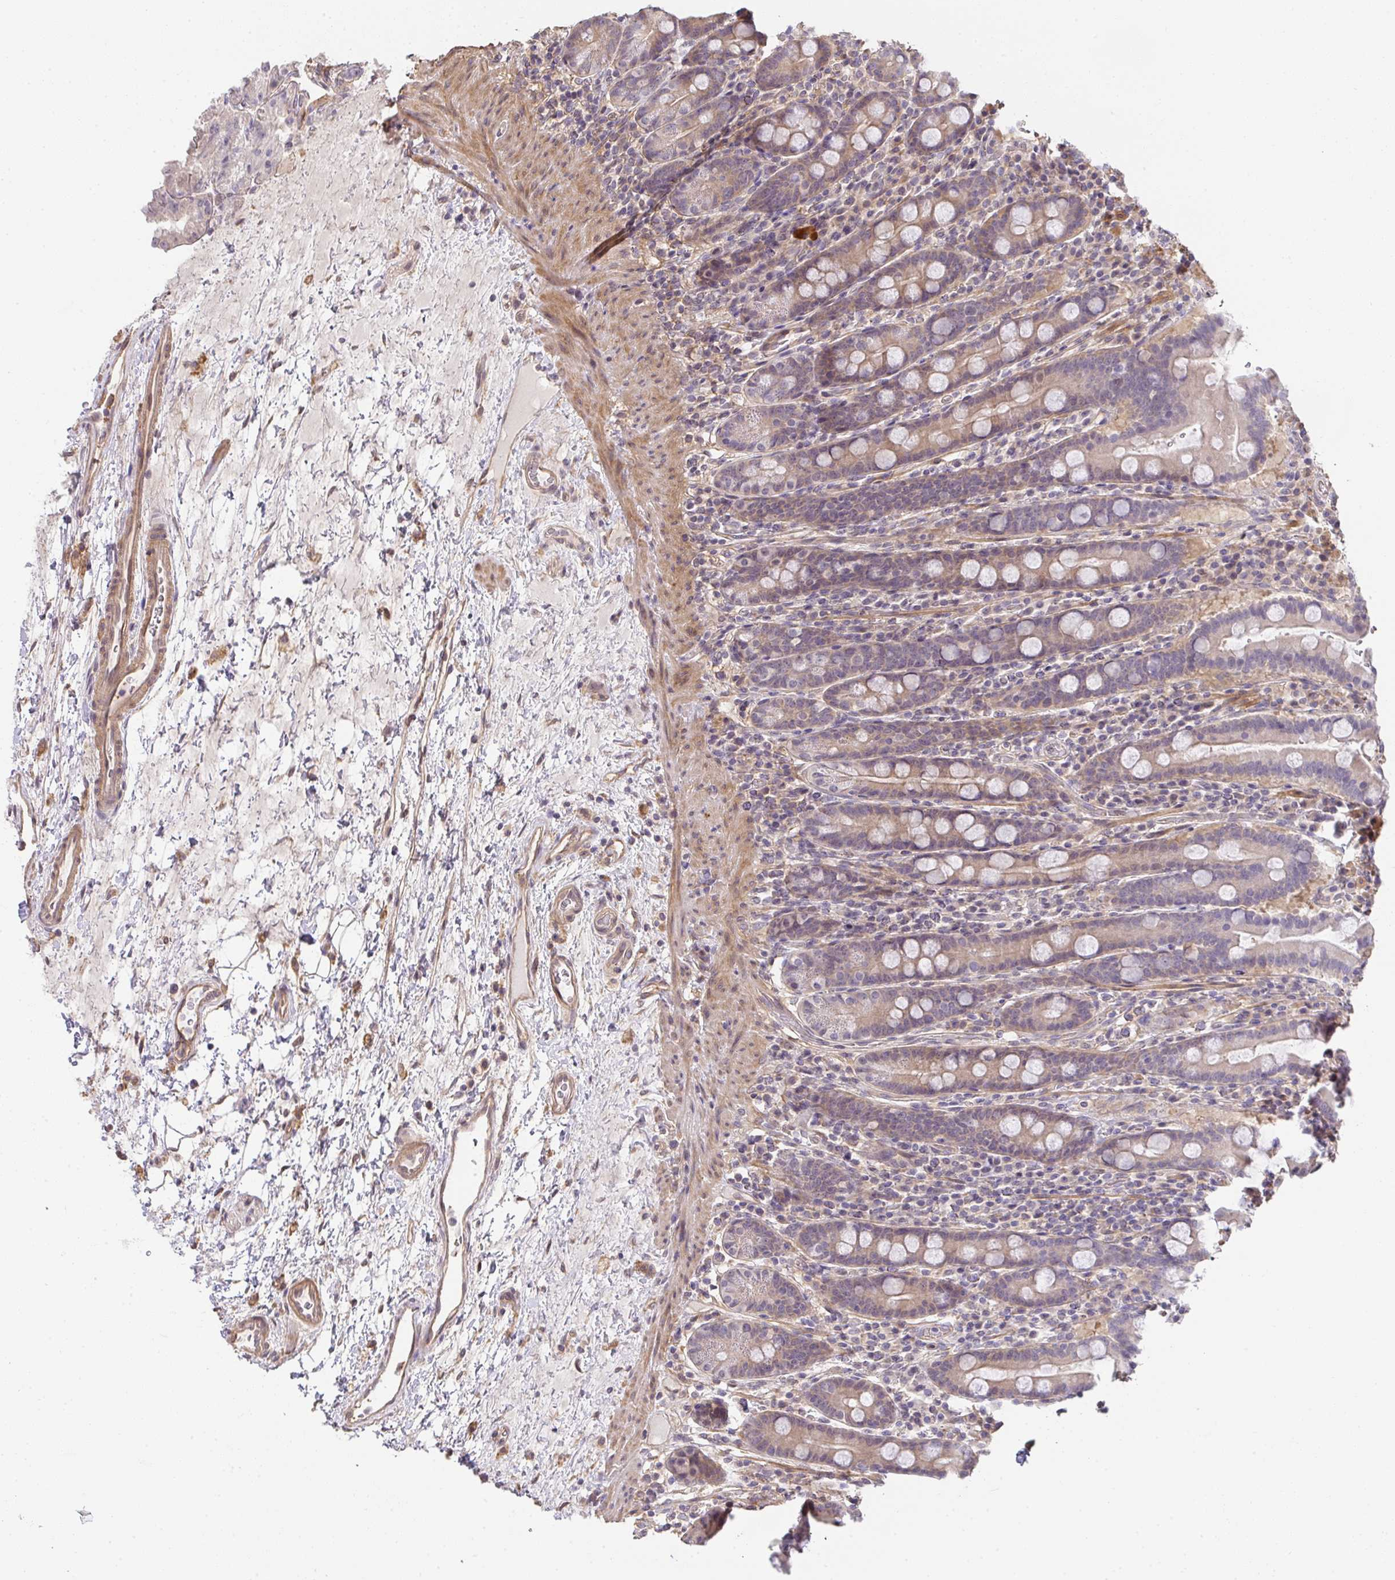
{"staining": {"intensity": "weak", "quantity": "25%-75%", "location": "cytoplasmic/membranous"}, "tissue": "small intestine", "cell_type": "Glandular cells", "image_type": "normal", "snomed": [{"axis": "morphology", "description": "Normal tissue, NOS"}, {"axis": "topography", "description": "Small intestine"}], "caption": "DAB (3,3'-diaminobenzidine) immunohistochemical staining of benign human small intestine demonstrates weak cytoplasmic/membranous protein positivity in about 25%-75% of glandular cells. The protein is stained brown, and the nuclei are stained in blue (DAB (3,3'-diaminobenzidine) IHC with brightfield microscopy, high magnification).", "gene": "EEF1AKMT1", "patient": {"sex": "male", "age": 26}}